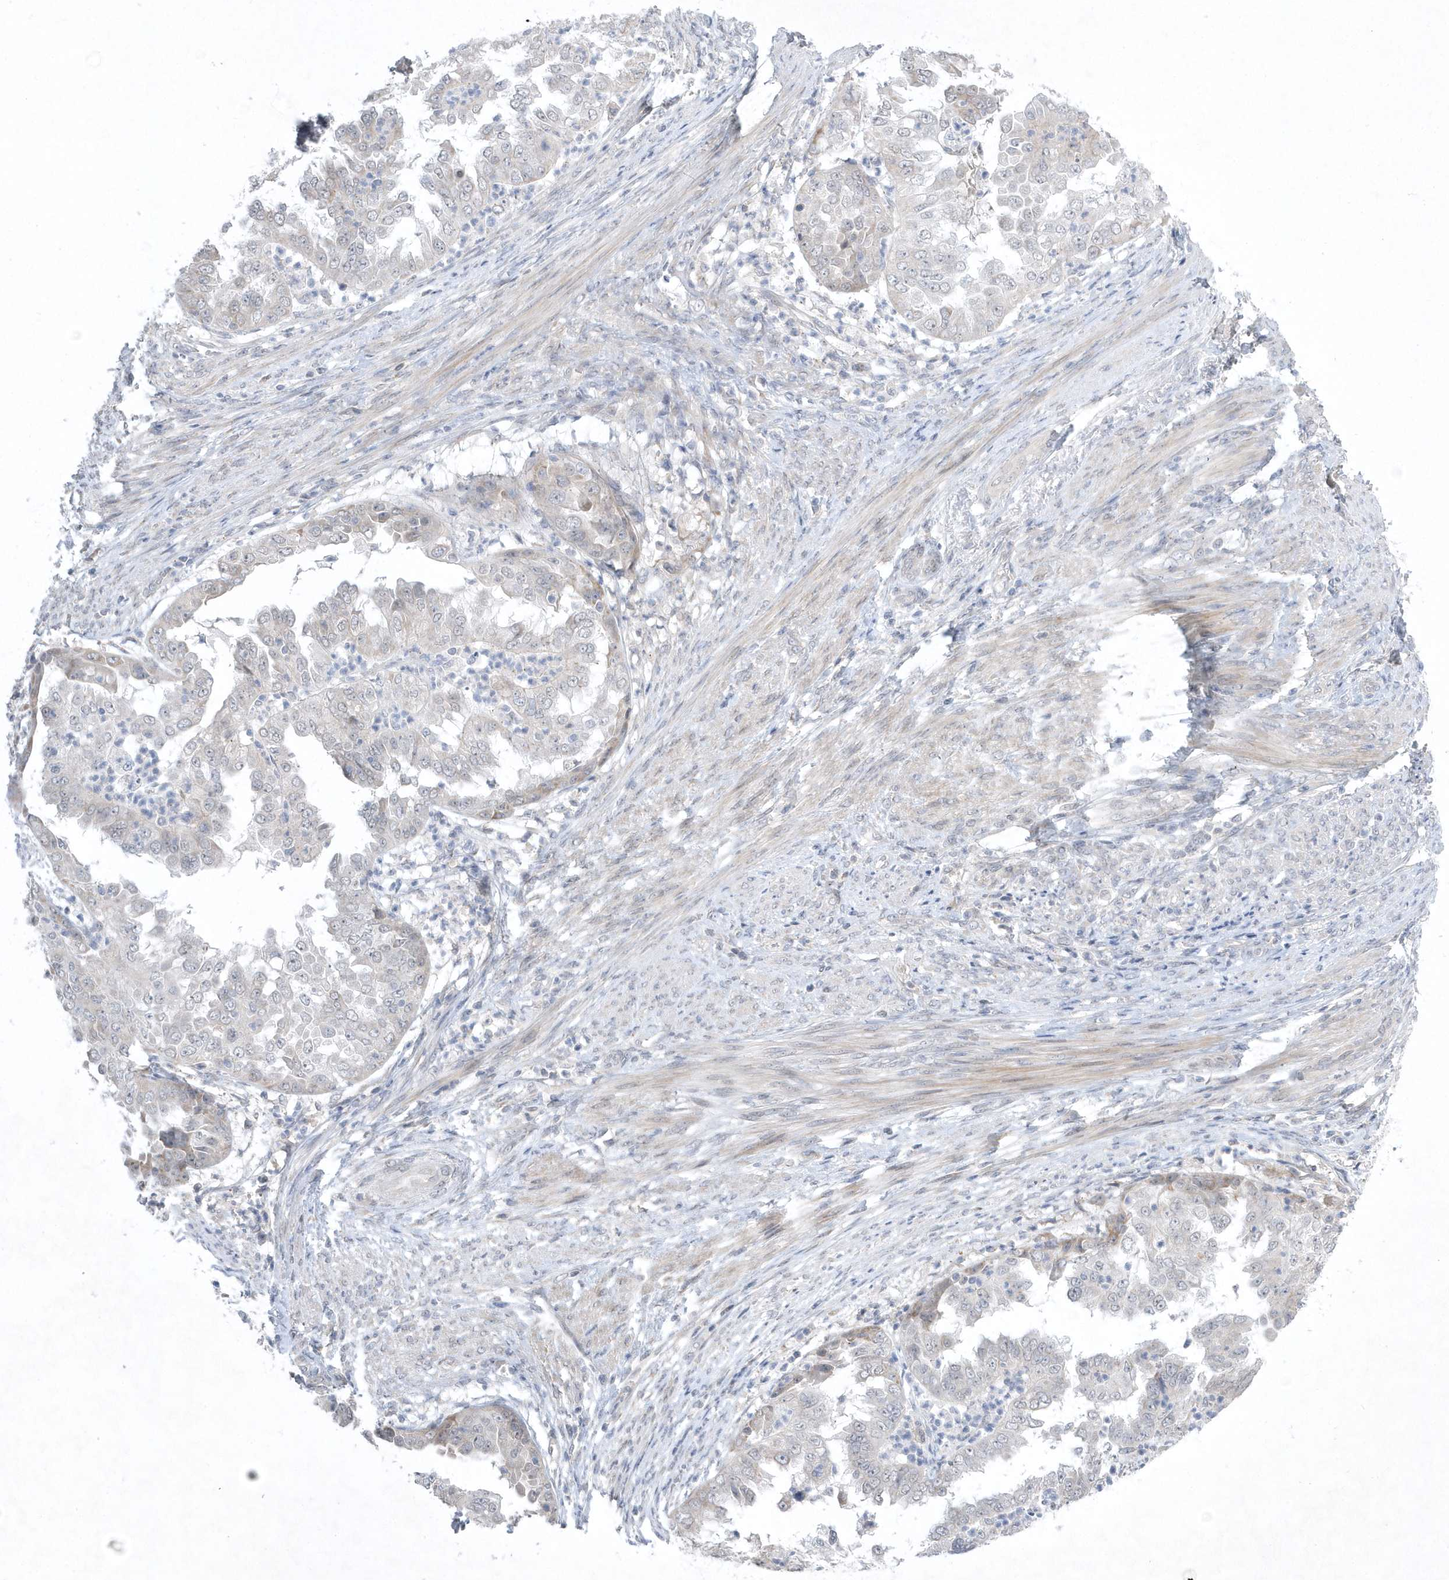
{"staining": {"intensity": "negative", "quantity": "none", "location": "none"}, "tissue": "endometrial cancer", "cell_type": "Tumor cells", "image_type": "cancer", "snomed": [{"axis": "morphology", "description": "Adenocarcinoma, NOS"}, {"axis": "topography", "description": "Endometrium"}], "caption": "Tumor cells are negative for protein expression in human adenocarcinoma (endometrial). Nuclei are stained in blue.", "gene": "ZC3H12D", "patient": {"sex": "female", "age": 85}}